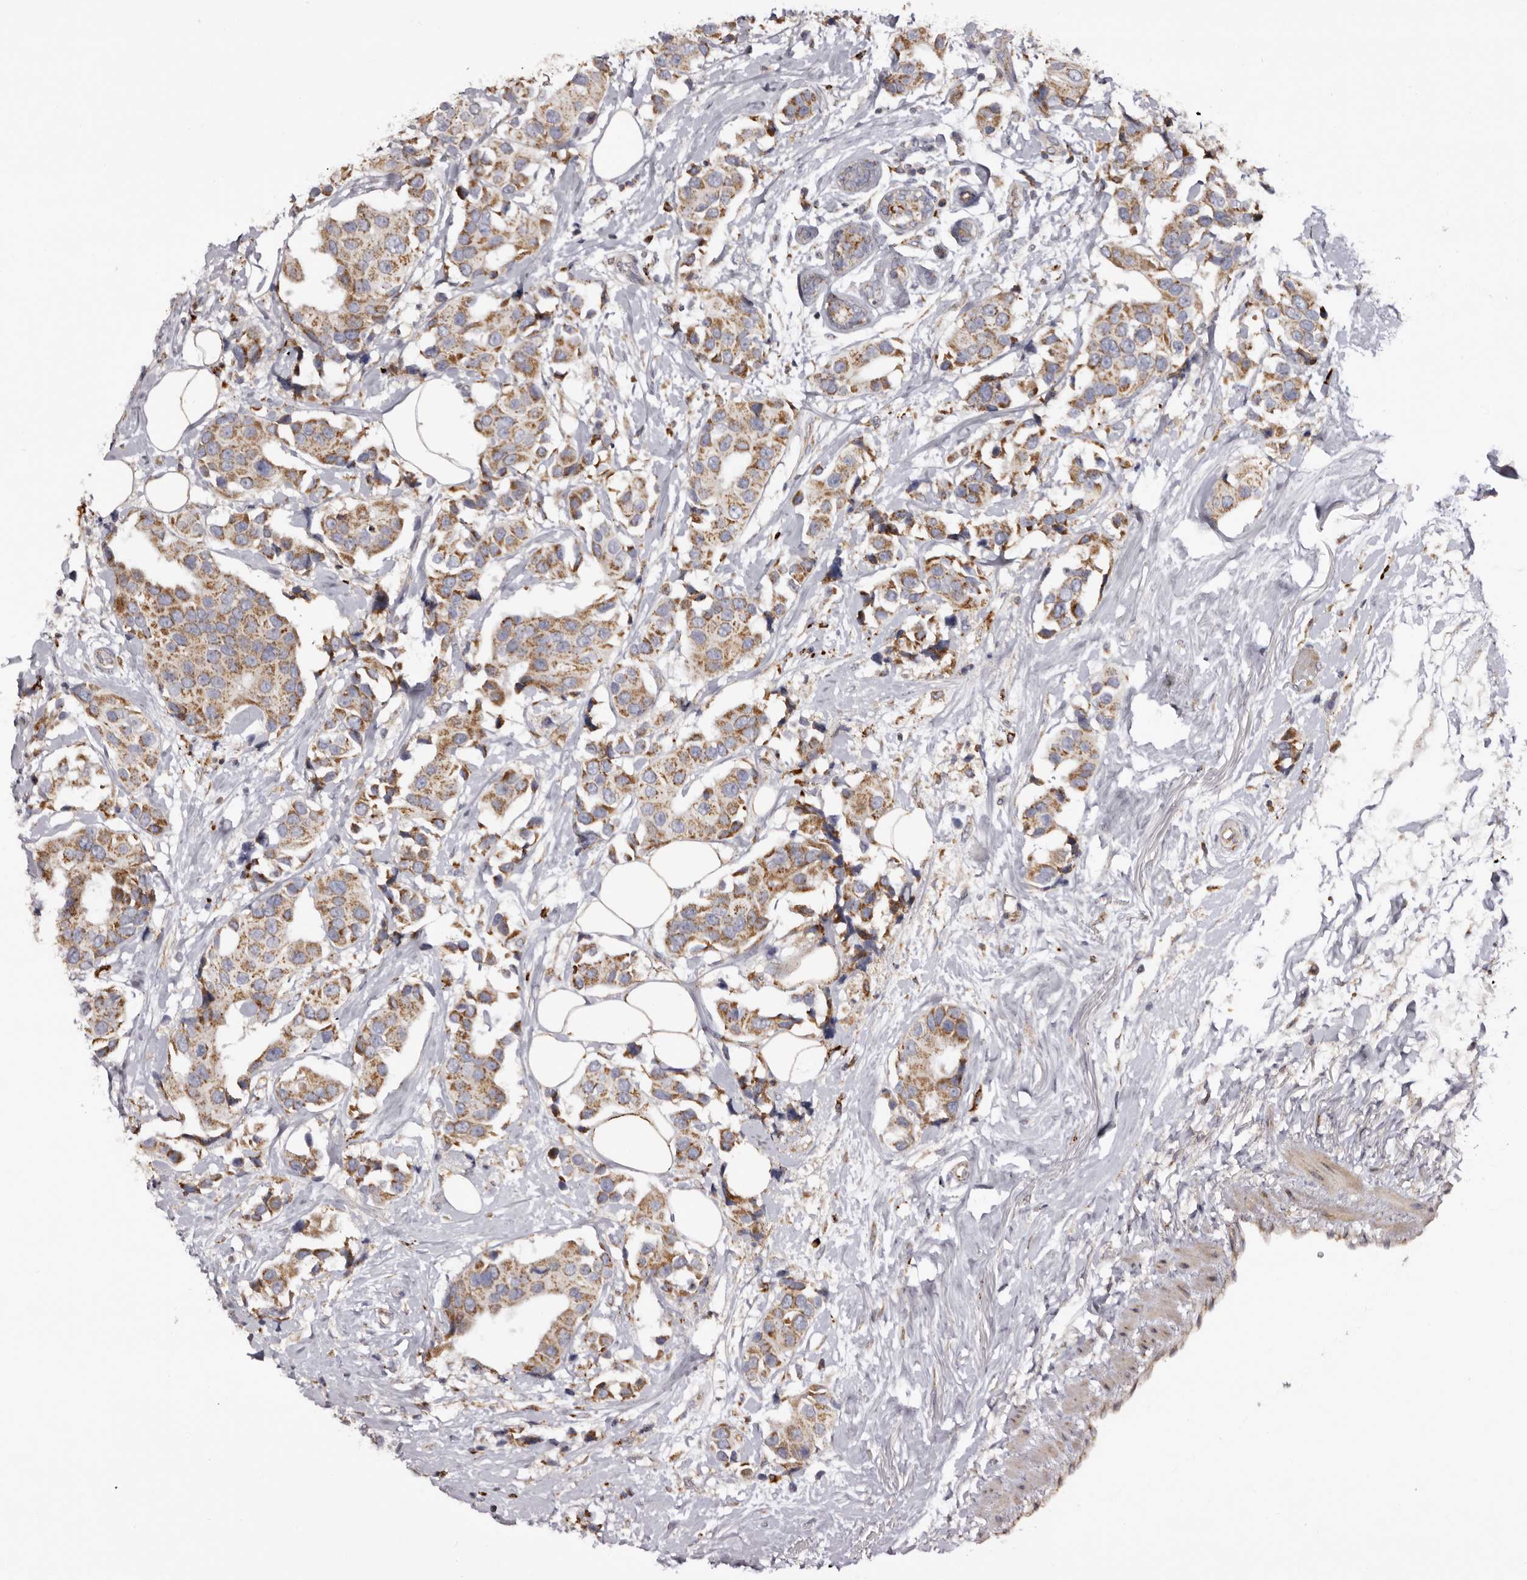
{"staining": {"intensity": "moderate", "quantity": ">75%", "location": "cytoplasmic/membranous"}, "tissue": "breast cancer", "cell_type": "Tumor cells", "image_type": "cancer", "snomed": [{"axis": "morphology", "description": "Normal tissue, NOS"}, {"axis": "morphology", "description": "Duct carcinoma"}, {"axis": "topography", "description": "Breast"}], "caption": "Protein expression analysis of breast cancer exhibits moderate cytoplasmic/membranous expression in approximately >75% of tumor cells.", "gene": "MECR", "patient": {"sex": "female", "age": 39}}